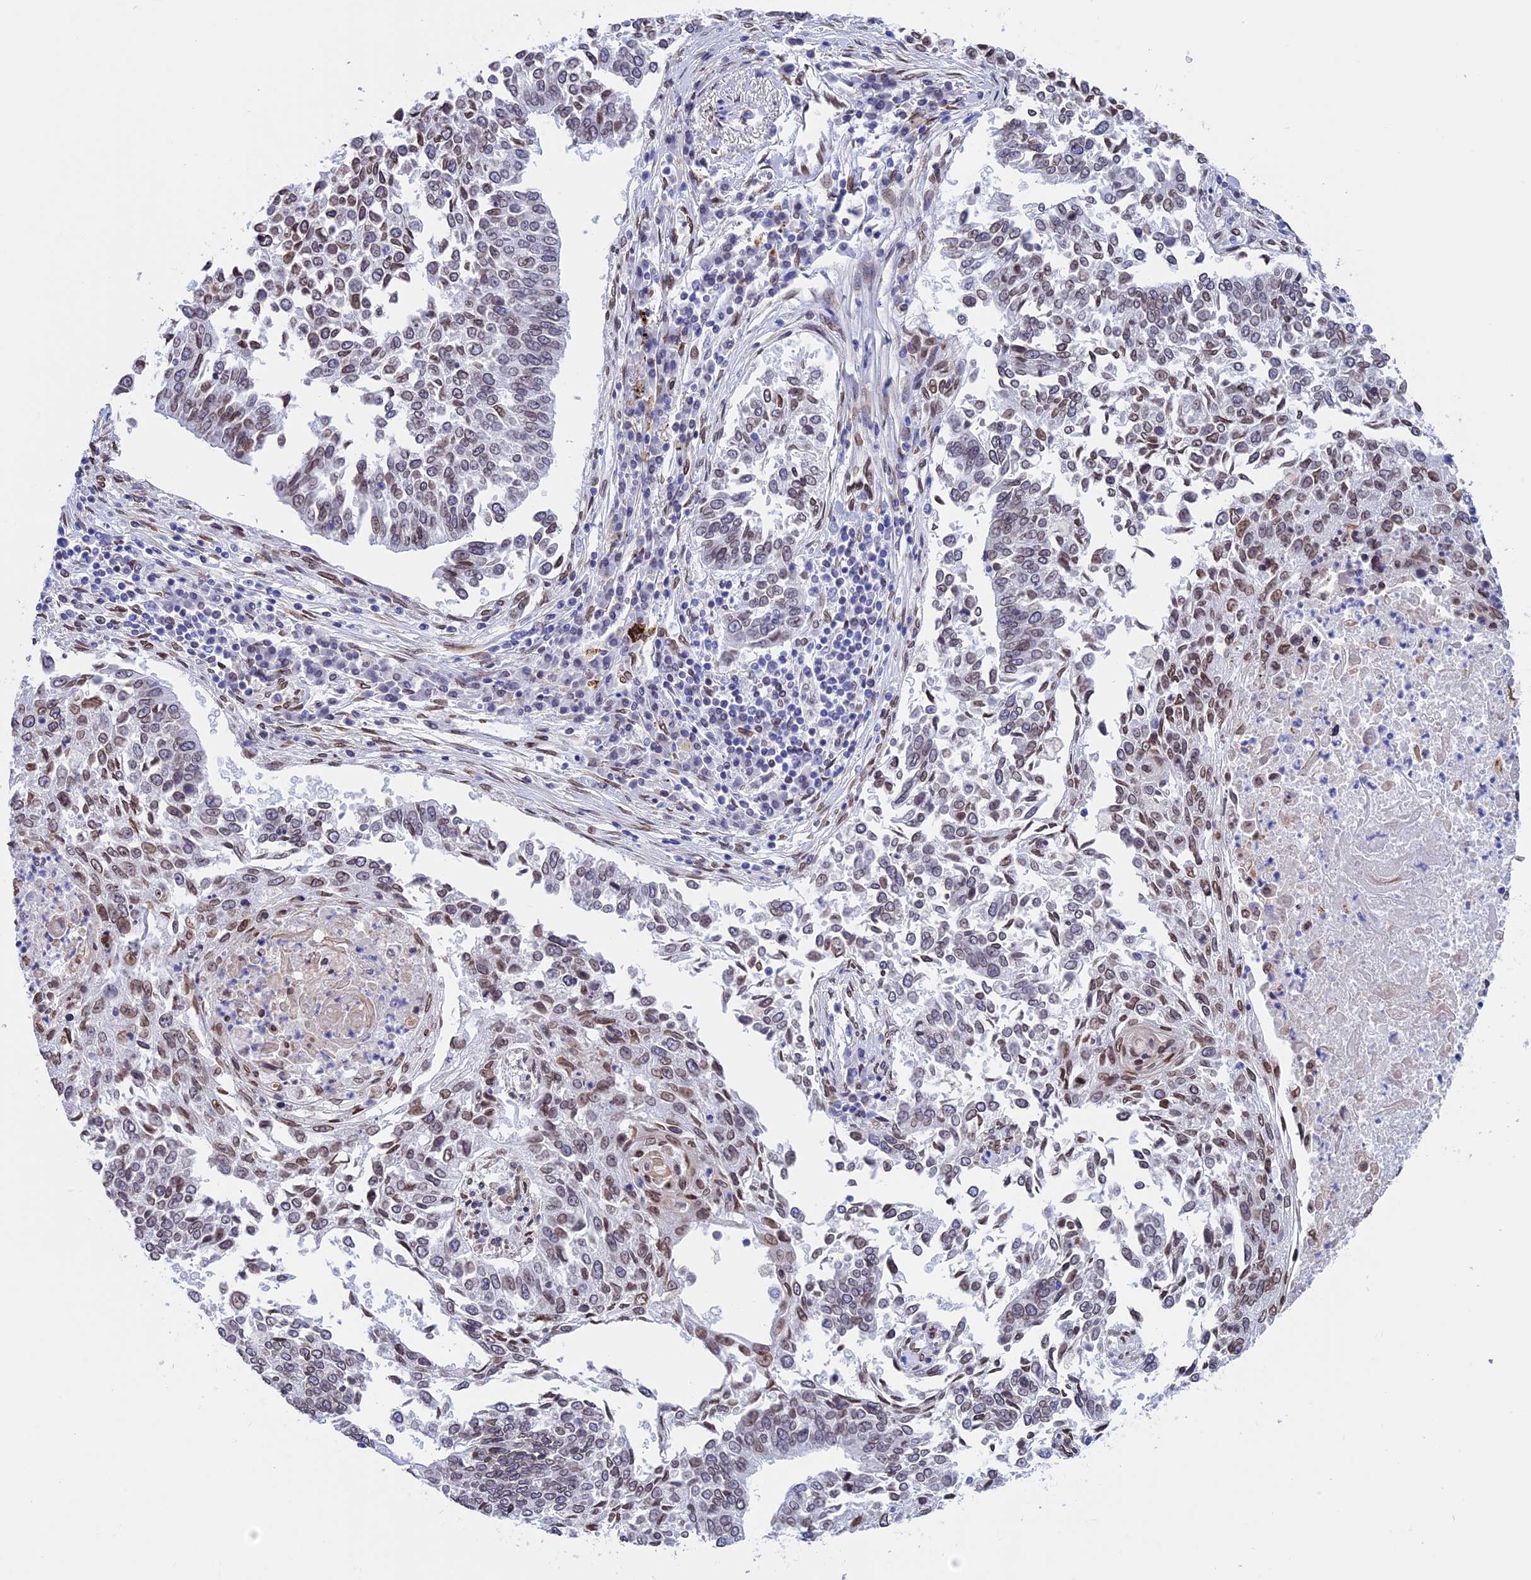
{"staining": {"intensity": "weak", "quantity": "25%-75%", "location": "cytoplasmic/membranous,nuclear"}, "tissue": "lung cancer", "cell_type": "Tumor cells", "image_type": "cancer", "snomed": [{"axis": "morphology", "description": "Normal tissue, NOS"}, {"axis": "morphology", "description": "Squamous cell carcinoma, NOS"}, {"axis": "topography", "description": "Cartilage tissue"}, {"axis": "topography", "description": "Bronchus"}, {"axis": "topography", "description": "Lung"}, {"axis": "topography", "description": "Peripheral nerve tissue"}], "caption": "About 25%-75% of tumor cells in lung cancer (squamous cell carcinoma) display weak cytoplasmic/membranous and nuclear protein positivity as visualized by brown immunohistochemical staining.", "gene": "TMPRSS7", "patient": {"sex": "female", "age": 49}}